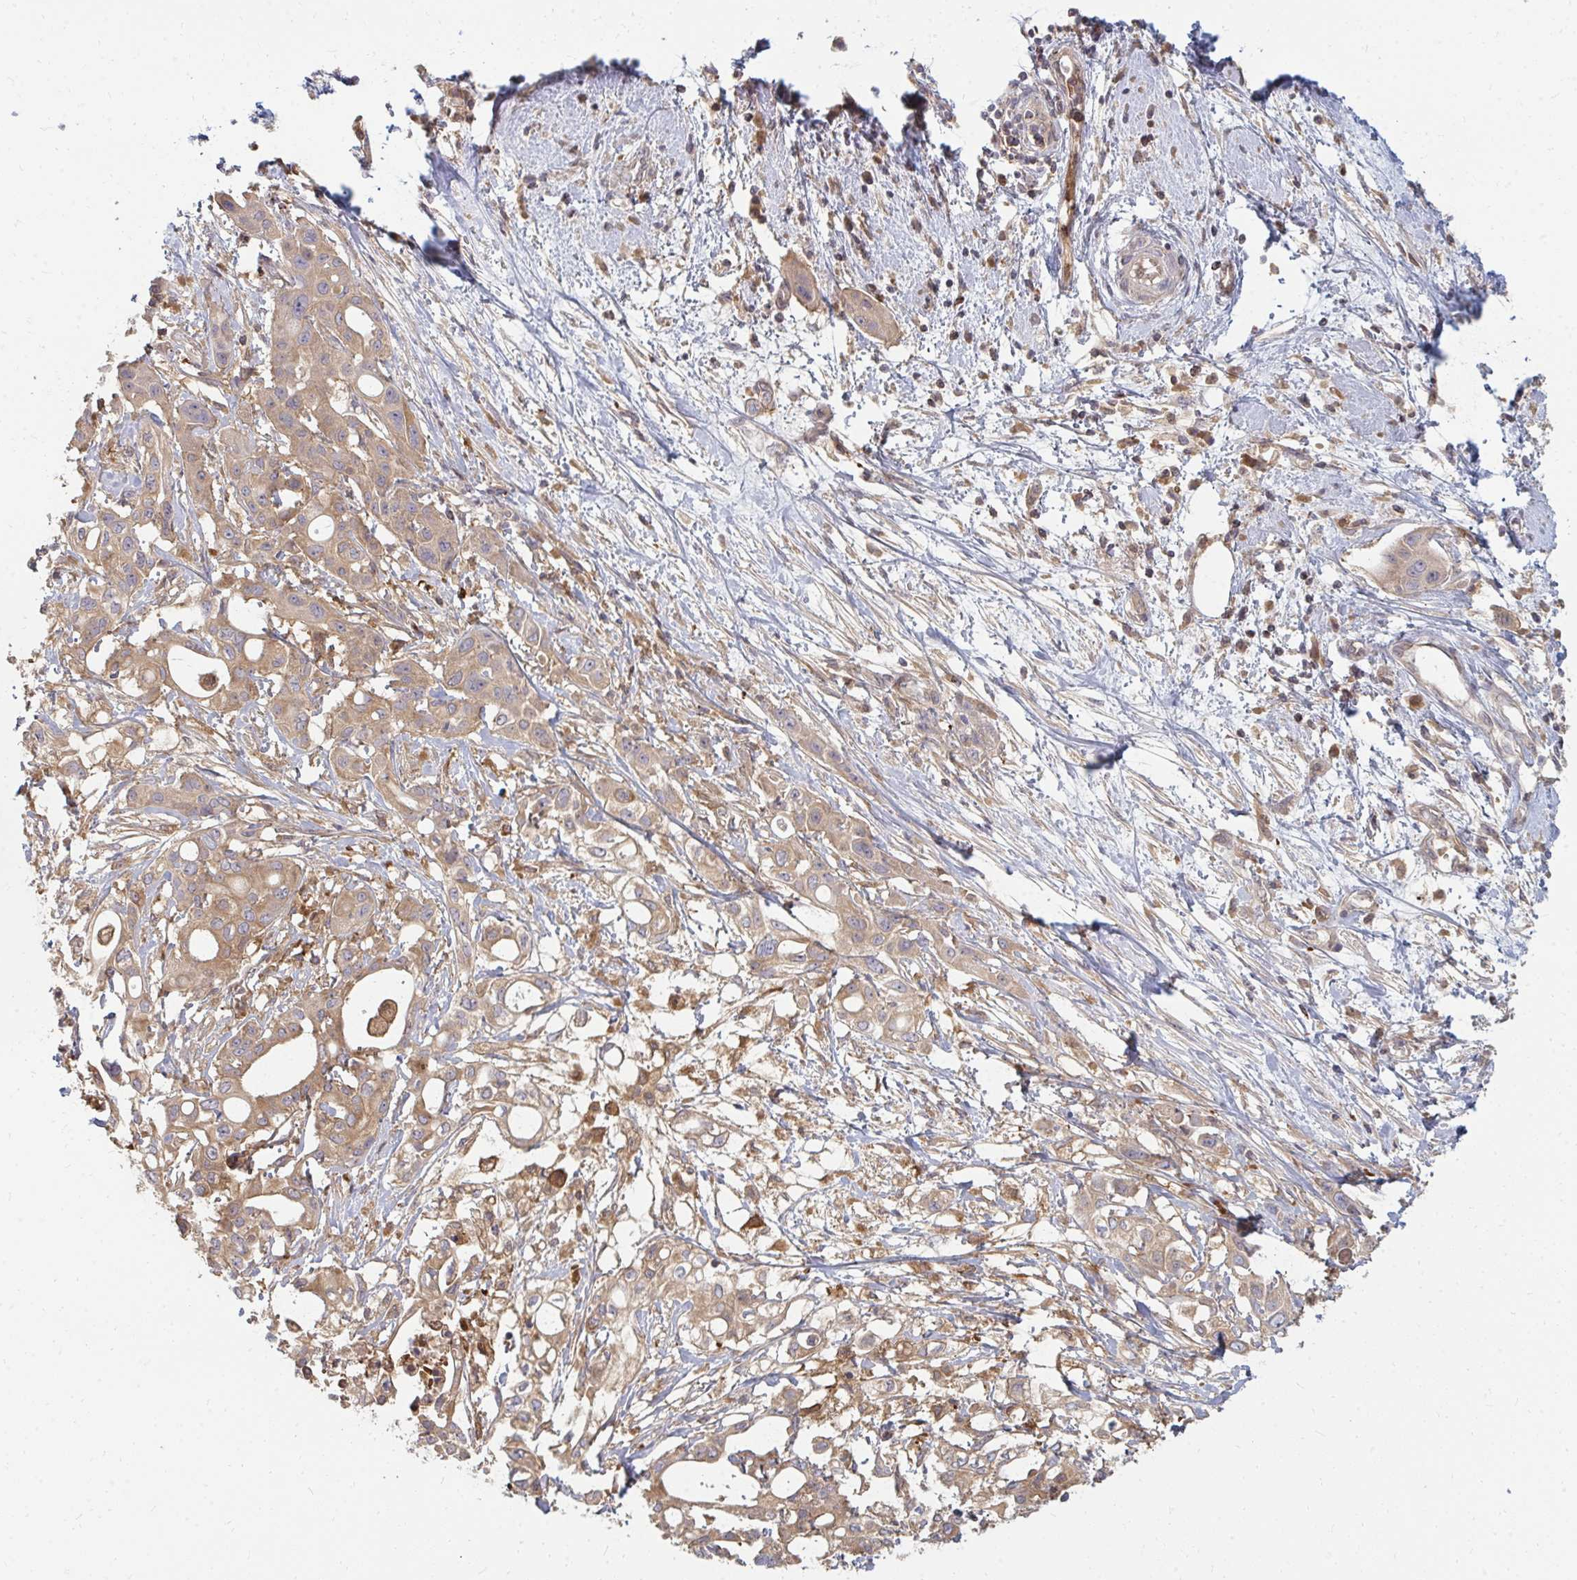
{"staining": {"intensity": "weak", "quantity": ">75%", "location": "cytoplasmic/membranous"}, "tissue": "pancreatic cancer", "cell_type": "Tumor cells", "image_type": "cancer", "snomed": [{"axis": "morphology", "description": "Adenocarcinoma, NOS"}, {"axis": "topography", "description": "Pancreas"}], "caption": "Immunohistochemical staining of human adenocarcinoma (pancreatic) exhibits low levels of weak cytoplasmic/membranous positivity in about >75% of tumor cells. (Brightfield microscopy of DAB IHC at high magnification).", "gene": "ZNF285", "patient": {"sex": "female", "age": 68}}